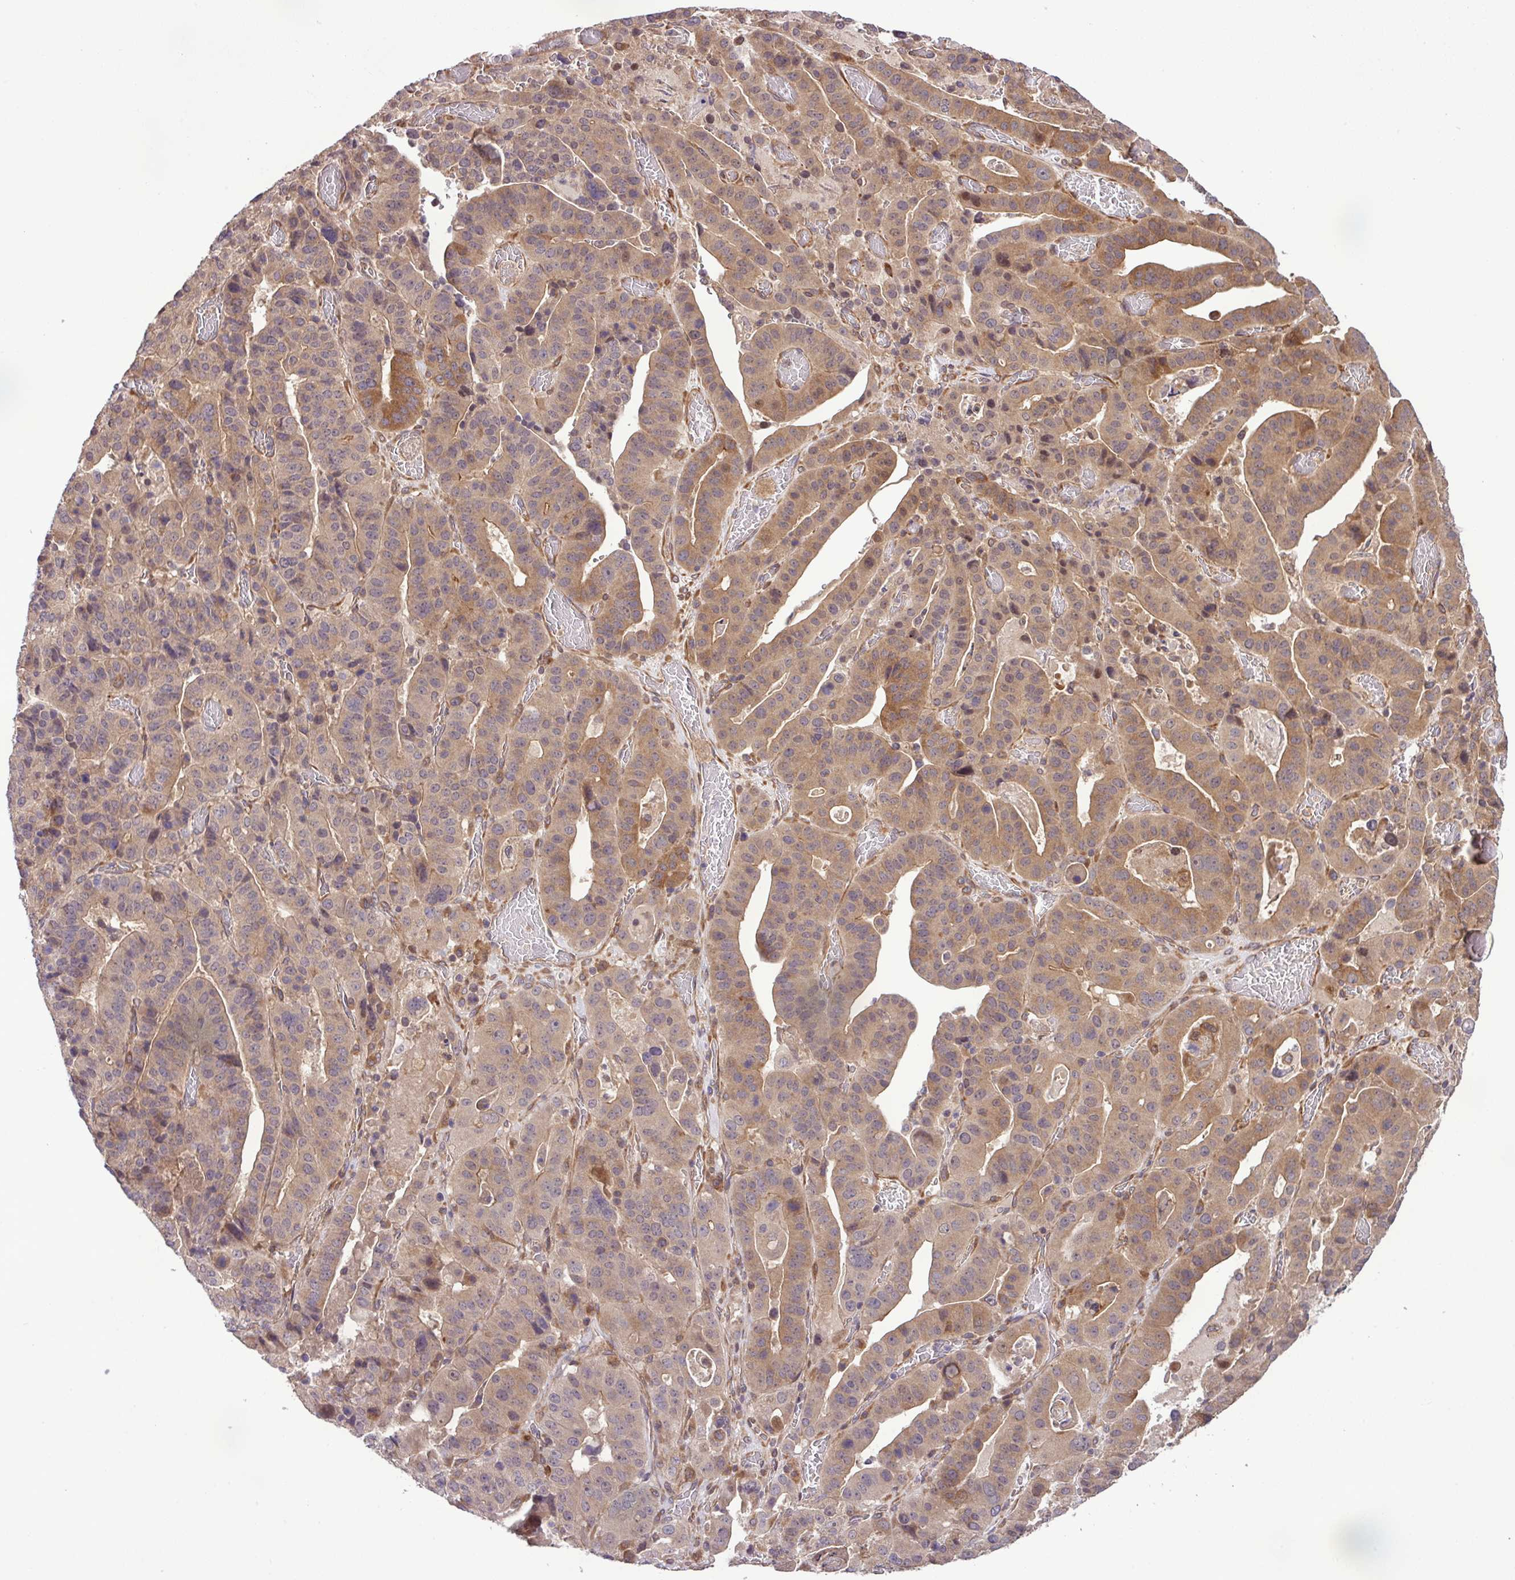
{"staining": {"intensity": "moderate", "quantity": "25%-75%", "location": "cytoplasmic/membranous"}, "tissue": "stomach cancer", "cell_type": "Tumor cells", "image_type": "cancer", "snomed": [{"axis": "morphology", "description": "Adenocarcinoma, NOS"}, {"axis": "topography", "description": "Stomach"}], "caption": "Human adenocarcinoma (stomach) stained for a protein (brown) reveals moderate cytoplasmic/membranous positive staining in about 25%-75% of tumor cells.", "gene": "DLGAP4", "patient": {"sex": "male", "age": 48}}